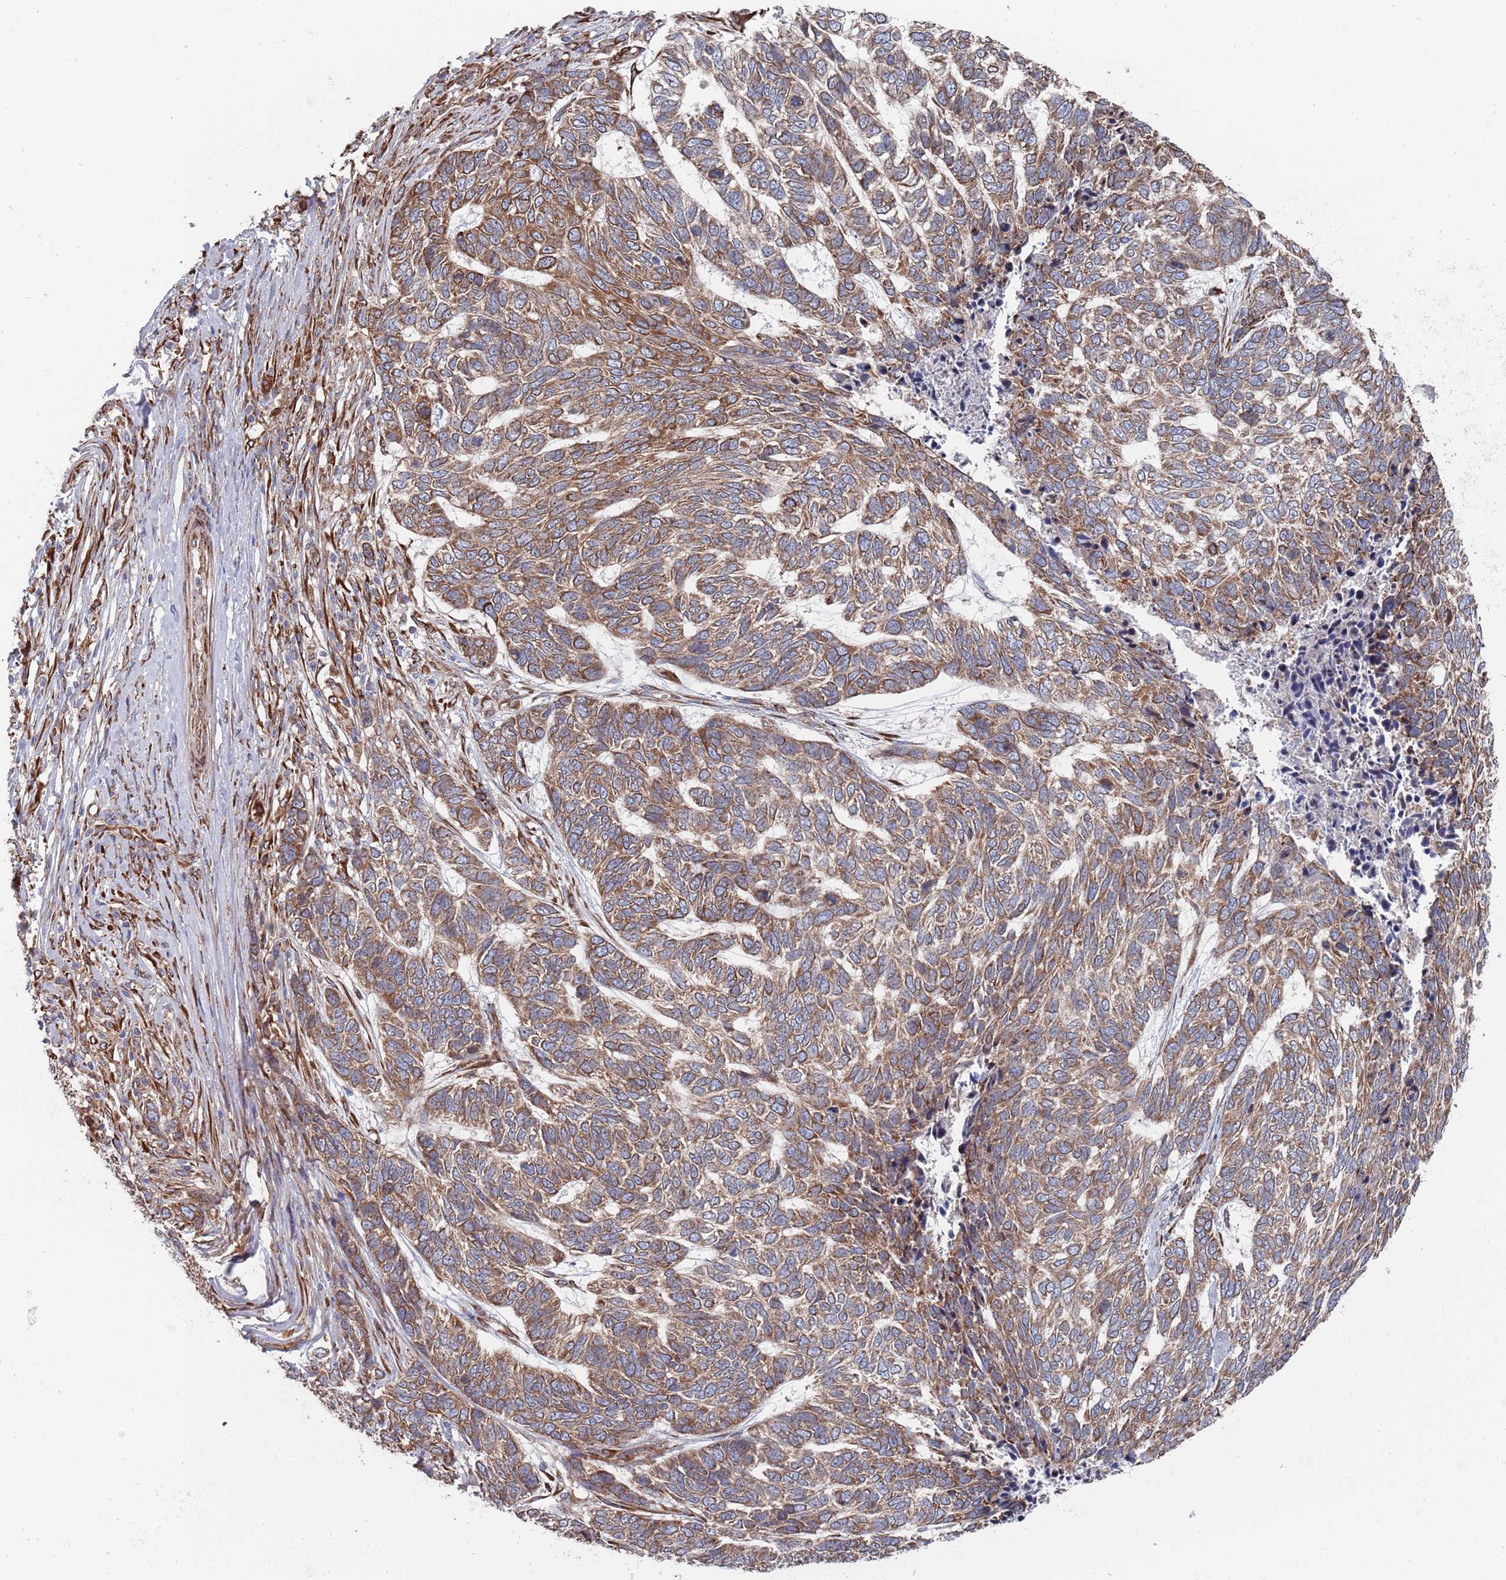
{"staining": {"intensity": "moderate", "quantity": ">75%", "location": "cytoplasmic/membranous"}, "tissue": "skin cancer", "cell_type": "Tumor cells", "image_type": "cancer", "snomed": [{"axis": "morphology", "description": "Basal cell carcinoma"}, {"axis": "topography", "description": "Skin"}], "caption": "Skin cancer (basal cell carcinoma) stained for a protein (brown) shows moderate cytoplasmic/membranous positive positivity in about >75% of tumor cells.", "gene": "CCDC106", "patient": {"sex": "female", "age": 65}}